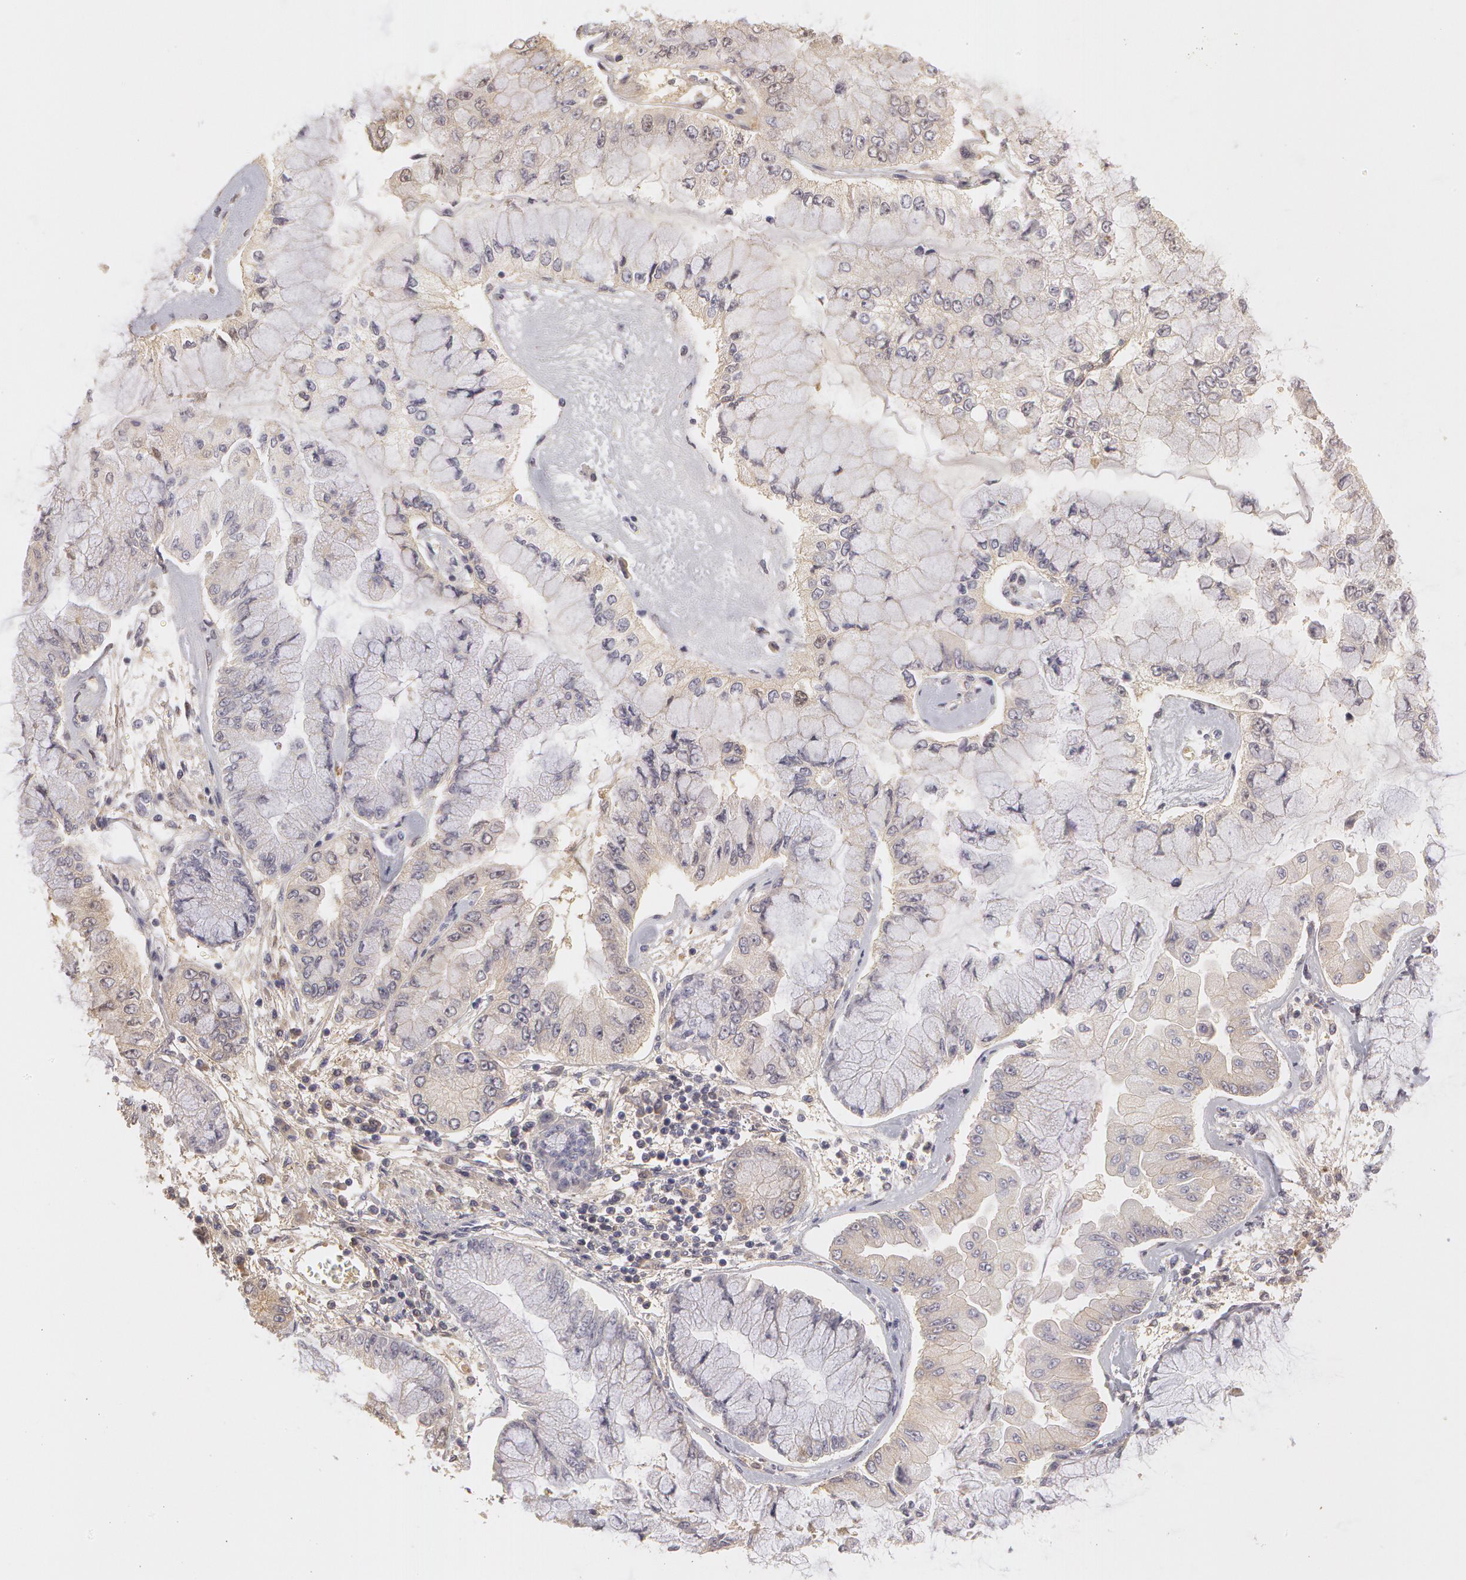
{"staining": {"intensity": "negative", "quantity": "none", "location": "none"}, "tissue": "liver cancer", "cell_type": "Tumor cells", "image_type": "cancer", "snomed": [{"axis": "morphology", "description": "Cholangiocarcinoma"}, {"axis": "topography", "description": "Liver"}], "caption": "This is an IHC image of liver cancer. There is no positivity in tumor cells.", "gene": "C1R", "patient": {"sex": "female", "age": 79}}